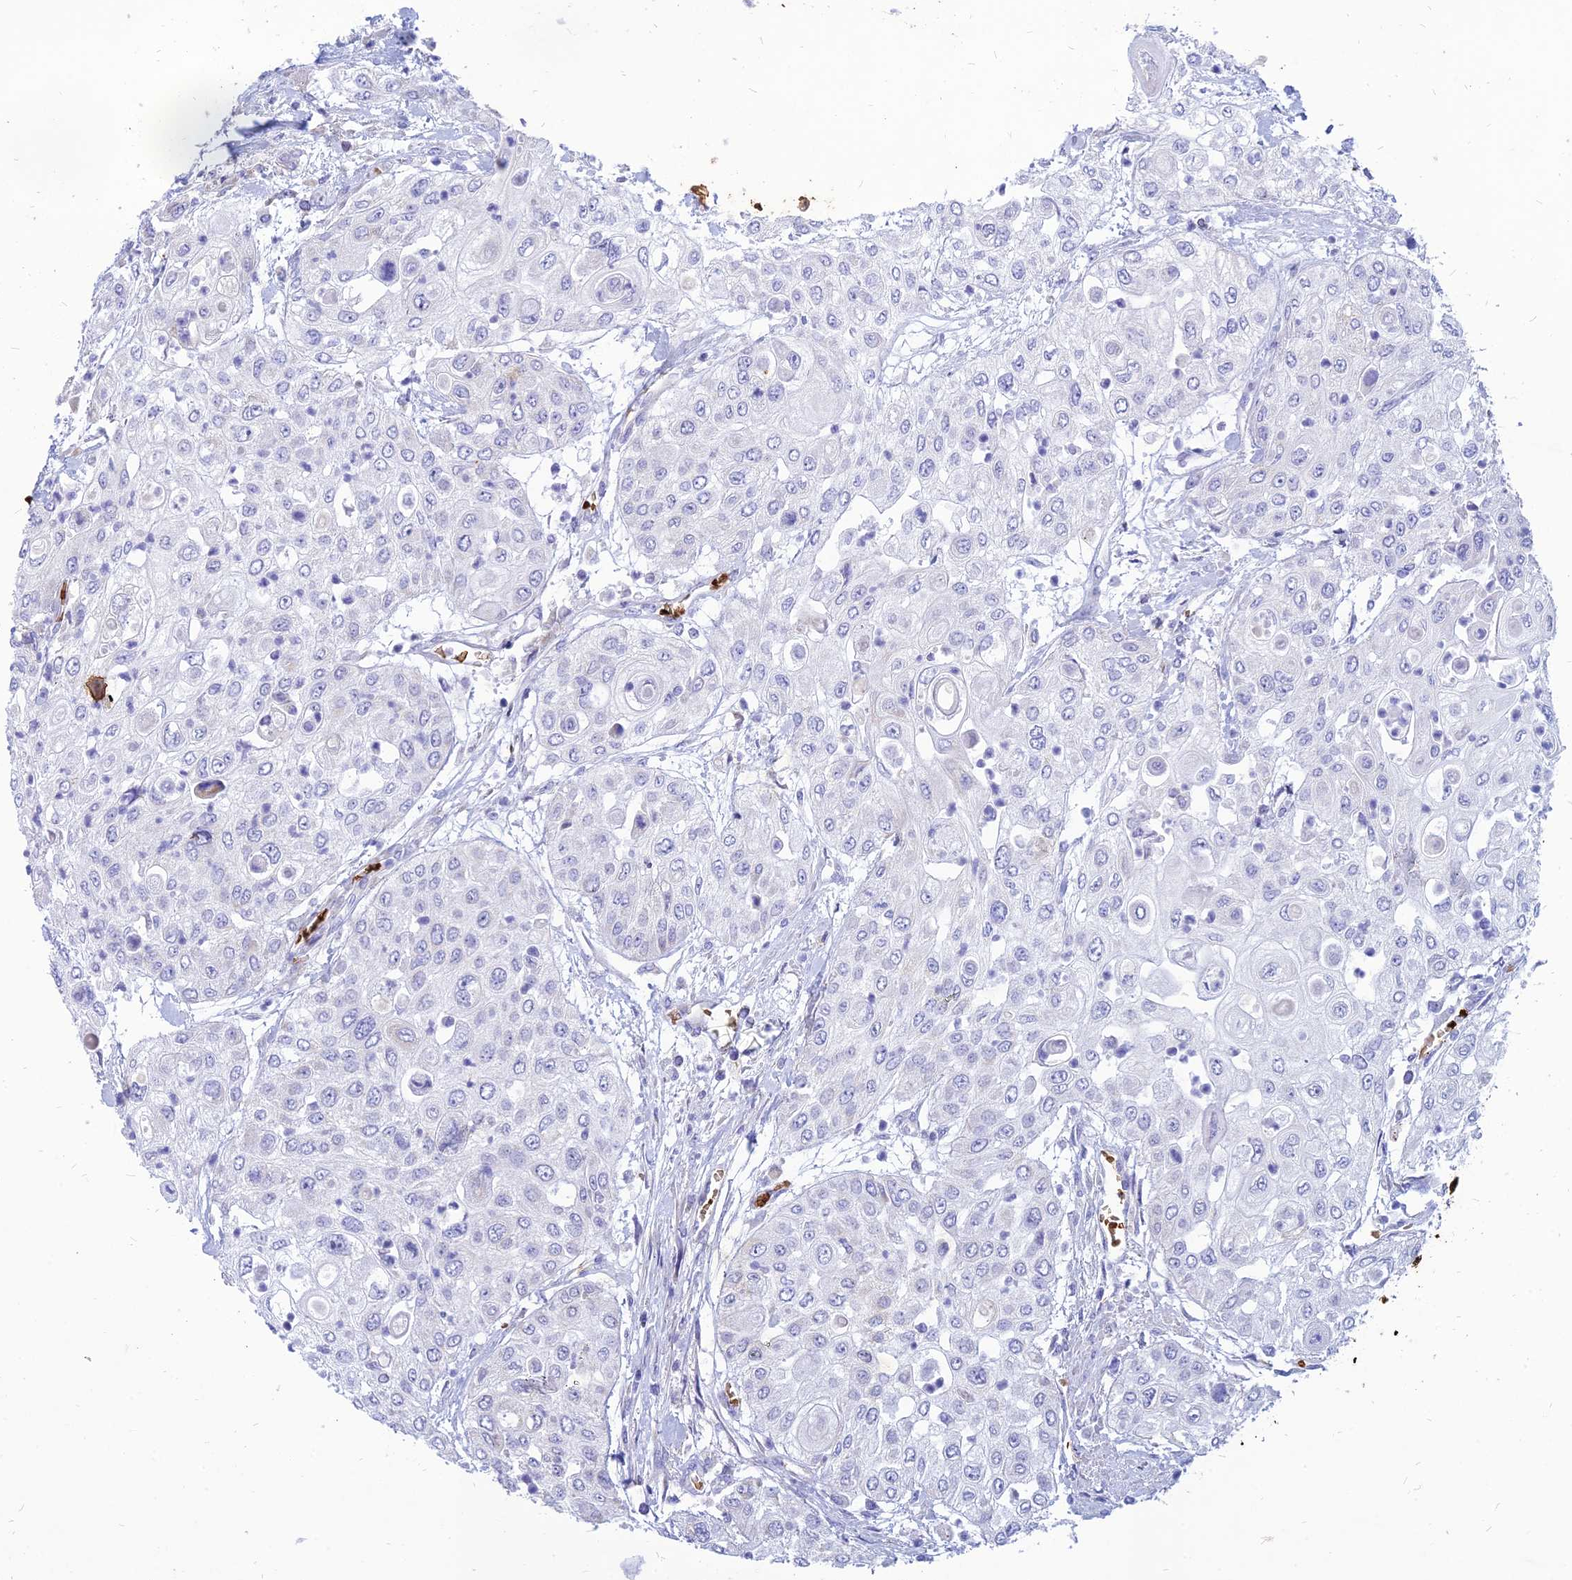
{"staining": {"intensity": "negative", "quantity": "none", "location": "none"}, "tissue": "urothelial cancer", "cell_type": "Tumor cells", "image_type": "cancer", "snomed": [{"axis": "morphology", "description": "Urothelial carcinoma, High grade"}, {"axis": "topography", "description": "Urinary bladder"}], "caption": "This is an immunohistochemistry image of high-grade urothelial carcinoma. There is no staining in tumor cells.", "gene": "HHAT", "patient": {"sex": "female", "age": 79}}